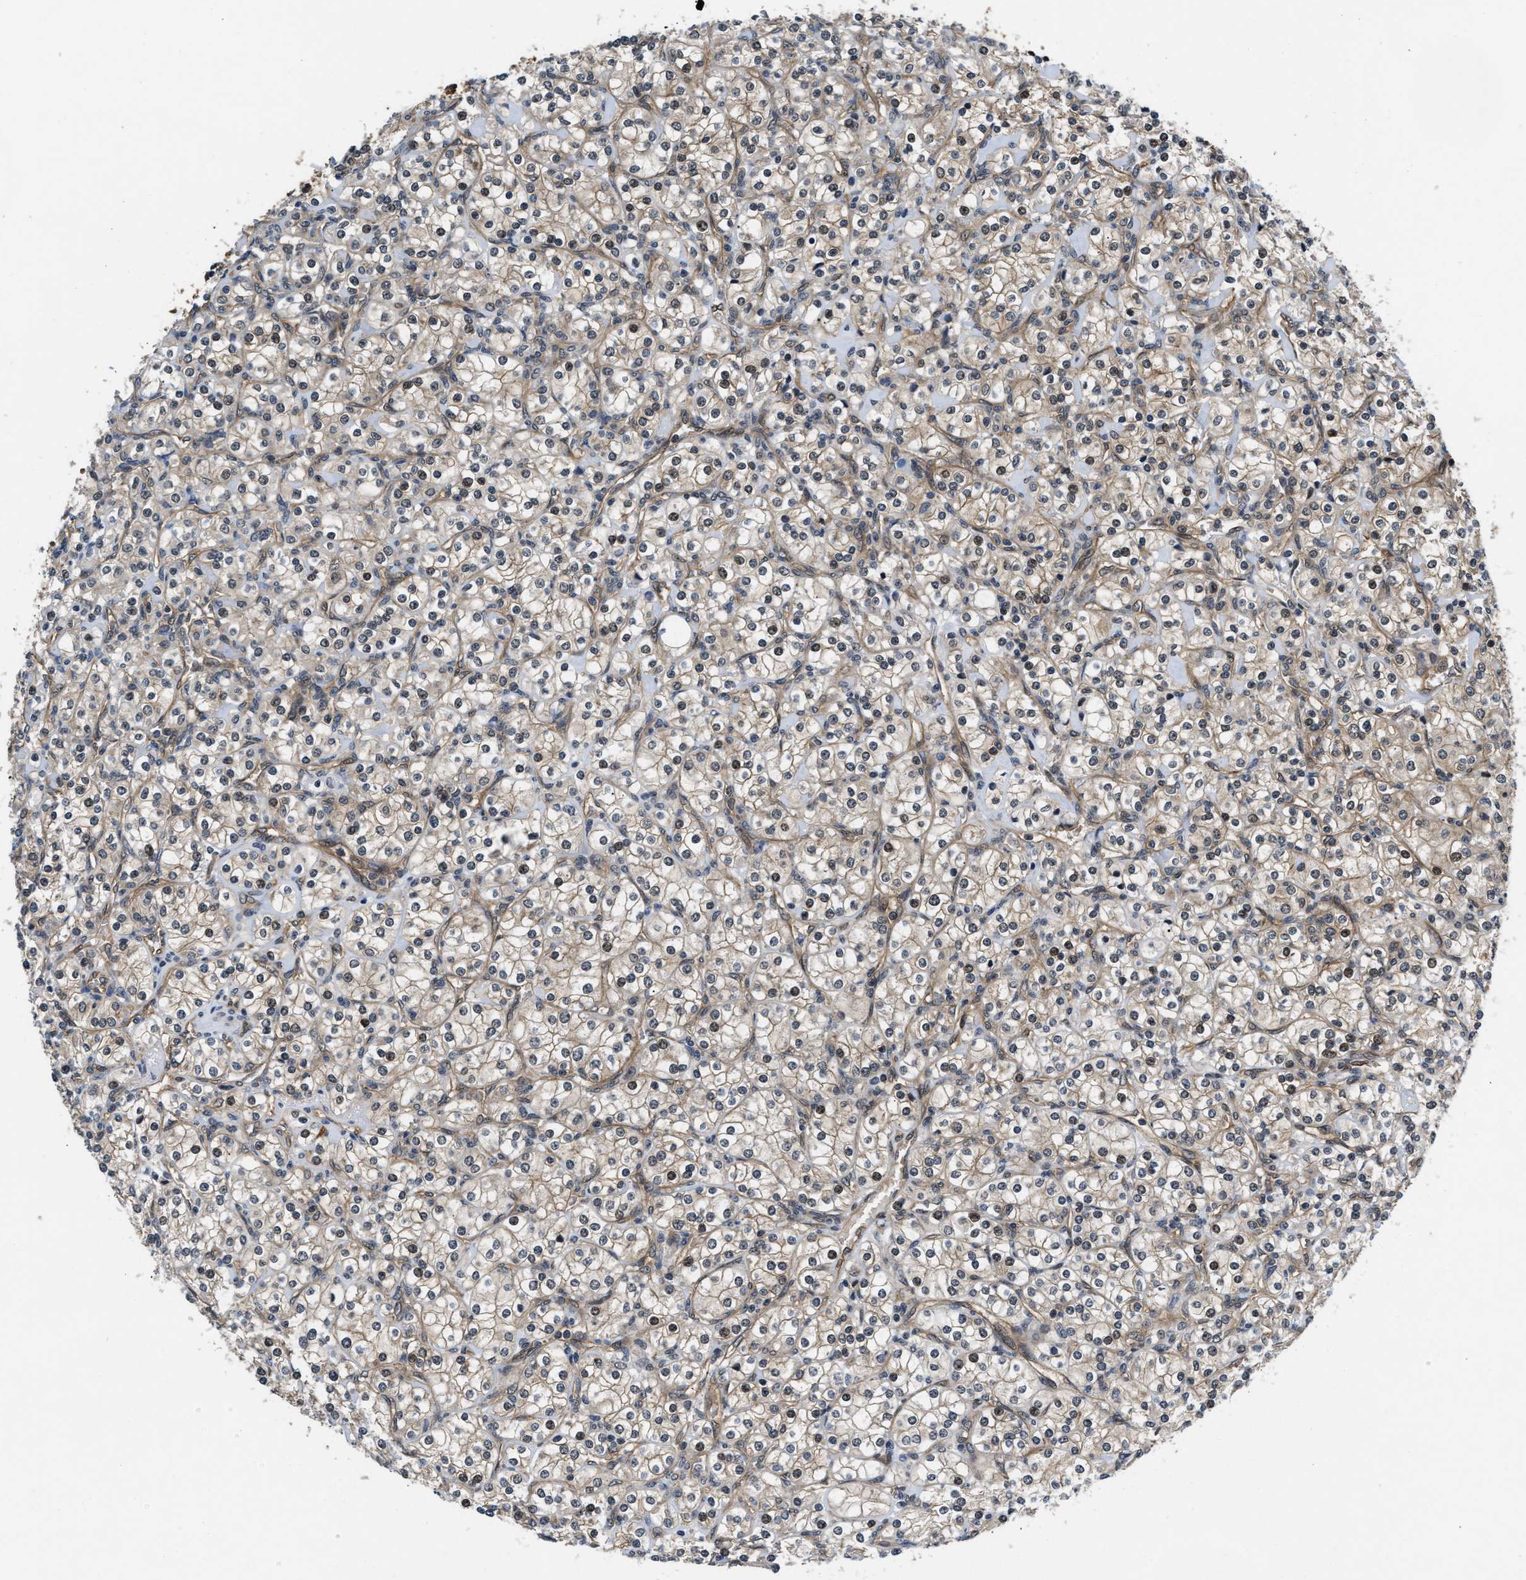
{"staining": {"intensity": "weak", "quantity": "<25%", "location": "cytoplasmic/membranous"}, "tissue": "renal cancer", "cell_type": "Tumor cells", "image_type": "cancer", "snomed": [{"axis": "morphology", "description": "Adenocarcinoma, NOS"}, {"axis": "topography", "description": "Kidney"}], "caption": "Photomicrograph shows no protein positivity in tumor cells of renal cancer (adenocarcinoma) tissue. The staining is performed using DAB brown chromogen with nuclei counter-stained in using hematoxylin.", "gene": "COPS2", "patient": {"sex": "male", "age": 77}}